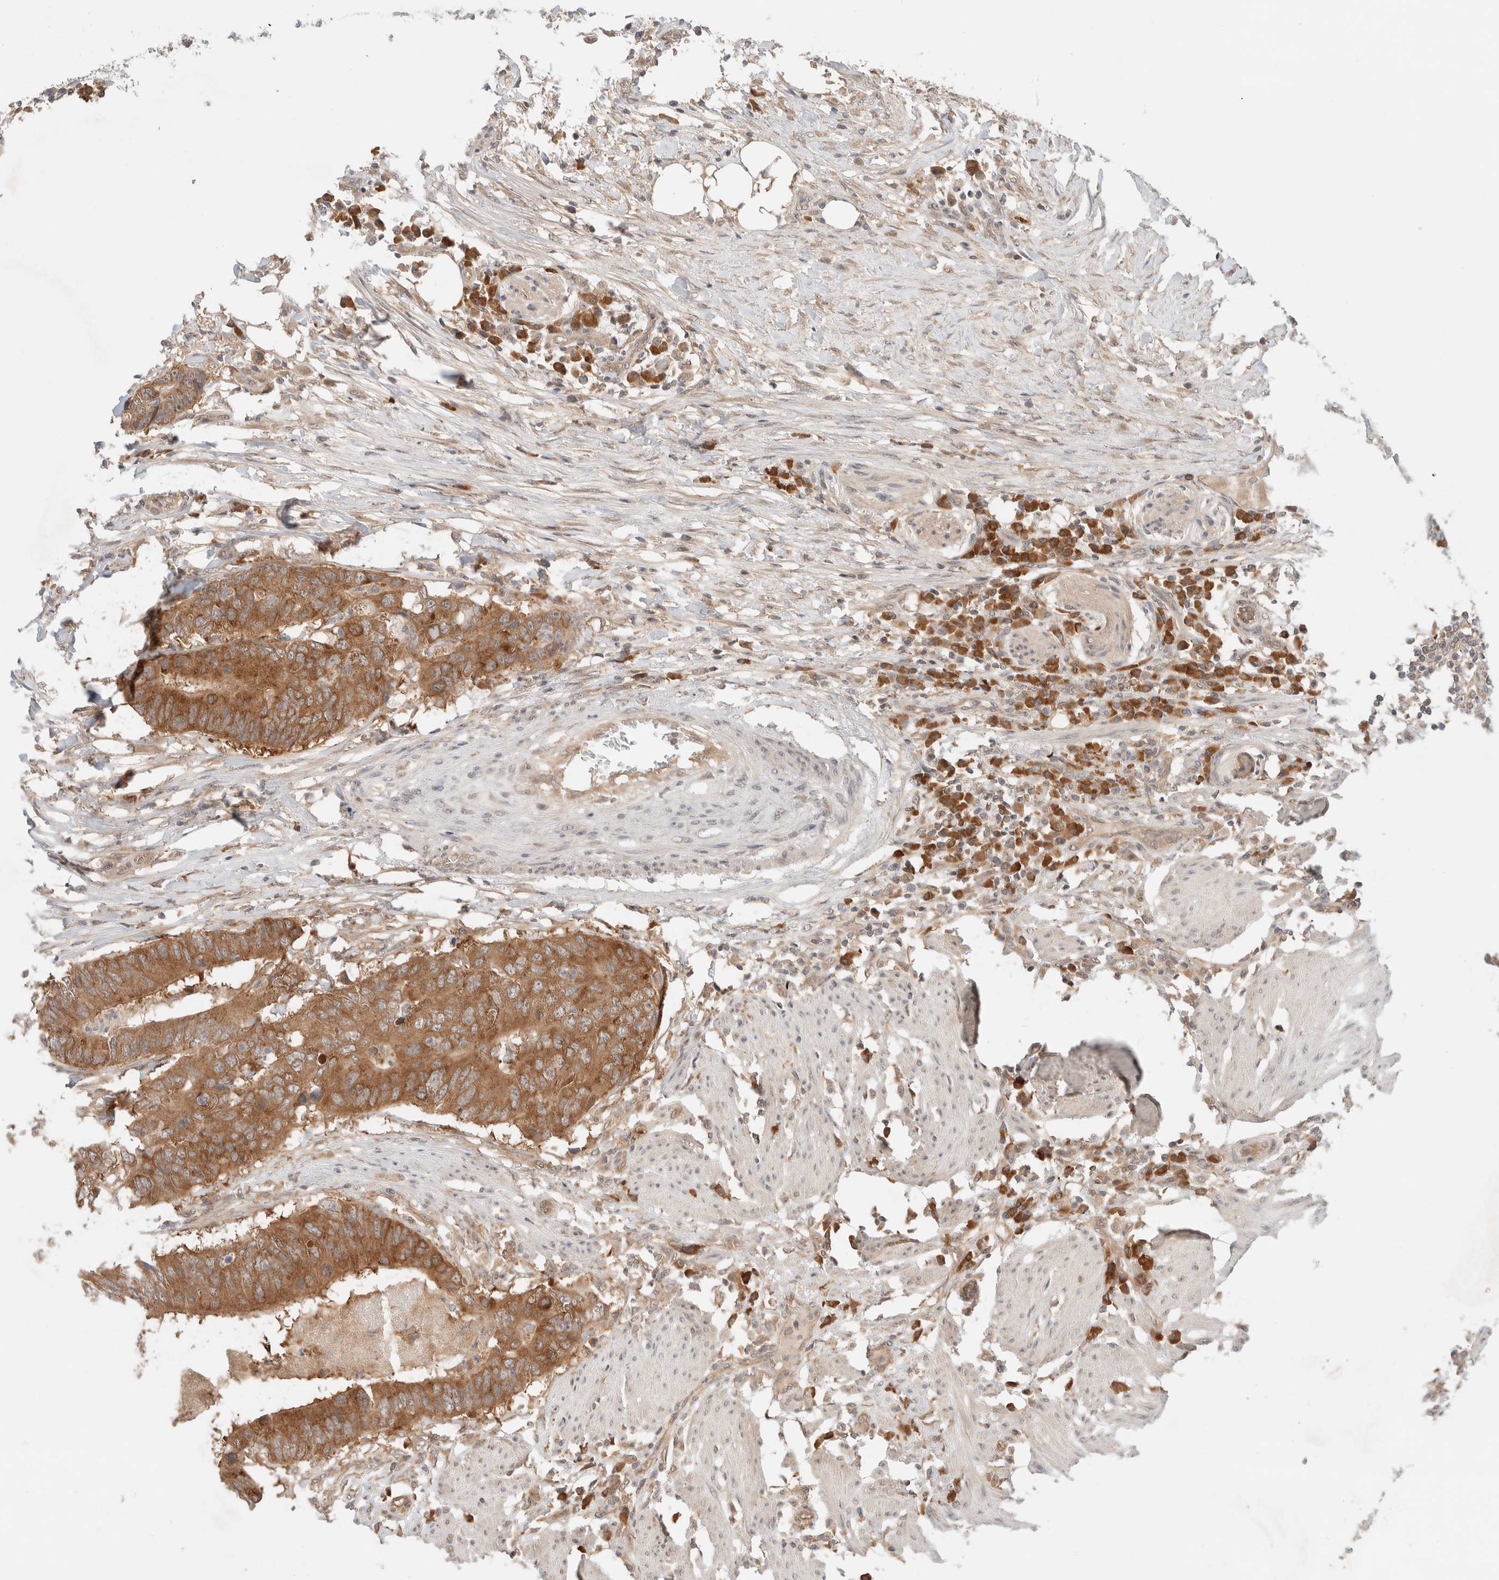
{"staining": {"intensity": "moderate", "quantity": ">75%", "location": "cytoplasmic/membranous"}, "tissue": "colorectal cancer", "cell_type": "Tumor cells", "image_type": "cancer", "snomed": [{"axis": "morphology", "description": "Adenocarcinoma, NOS"}, {"axis": "topography", "description": "Colon"}], "caption": "Colorectal adenocarcinoma tissue shows moderate cytoplasmic/membranous staining in about >75% of tumor cells", "gene": "ARFGEF2", "patient": {"sex": "male", "age": 56}}